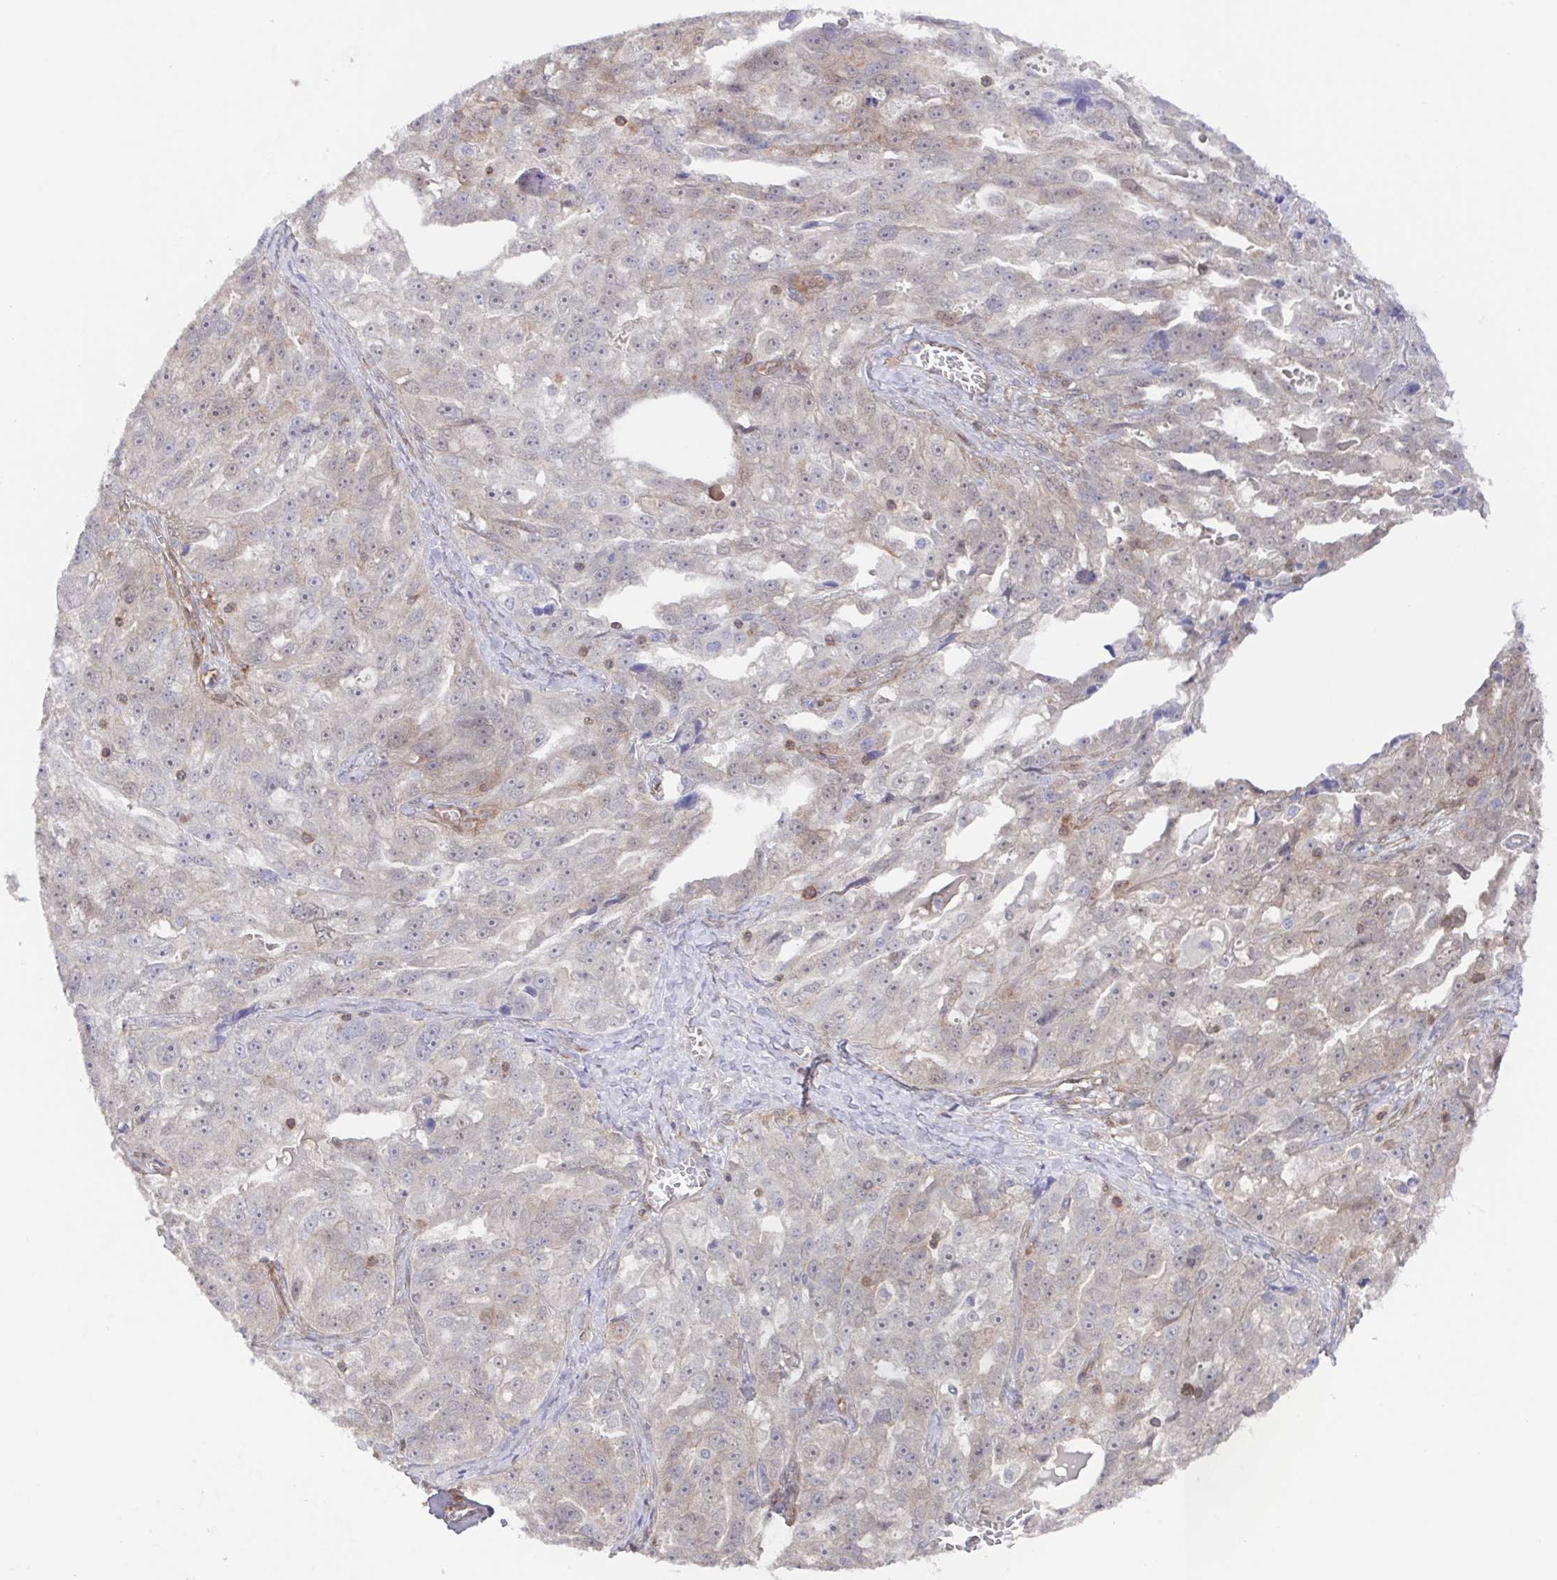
{"staining": {"intensity": "weak", "quantity": "25%-75%", "location": "cytoplasmic/membranous"}, "tissue": "ovarian cancer", "cell_type": "Tumor cells", "image_type": "cancer", "snomed": [{"axis": "morphology", "description": "Cystadenocarcinoma, serous, NOS"}, {"axis": "topography", "description": "Ovary"}], "caption": "About 25%-75% of tumor cells in human serous cystadenocarcinoma (ovarian) show weak cytoplasmic/membranous protein expression as visualized by brown immunohistochemical staining.", "gene": "AGFG2", "patient": {"sex": "female", "age": 51}}